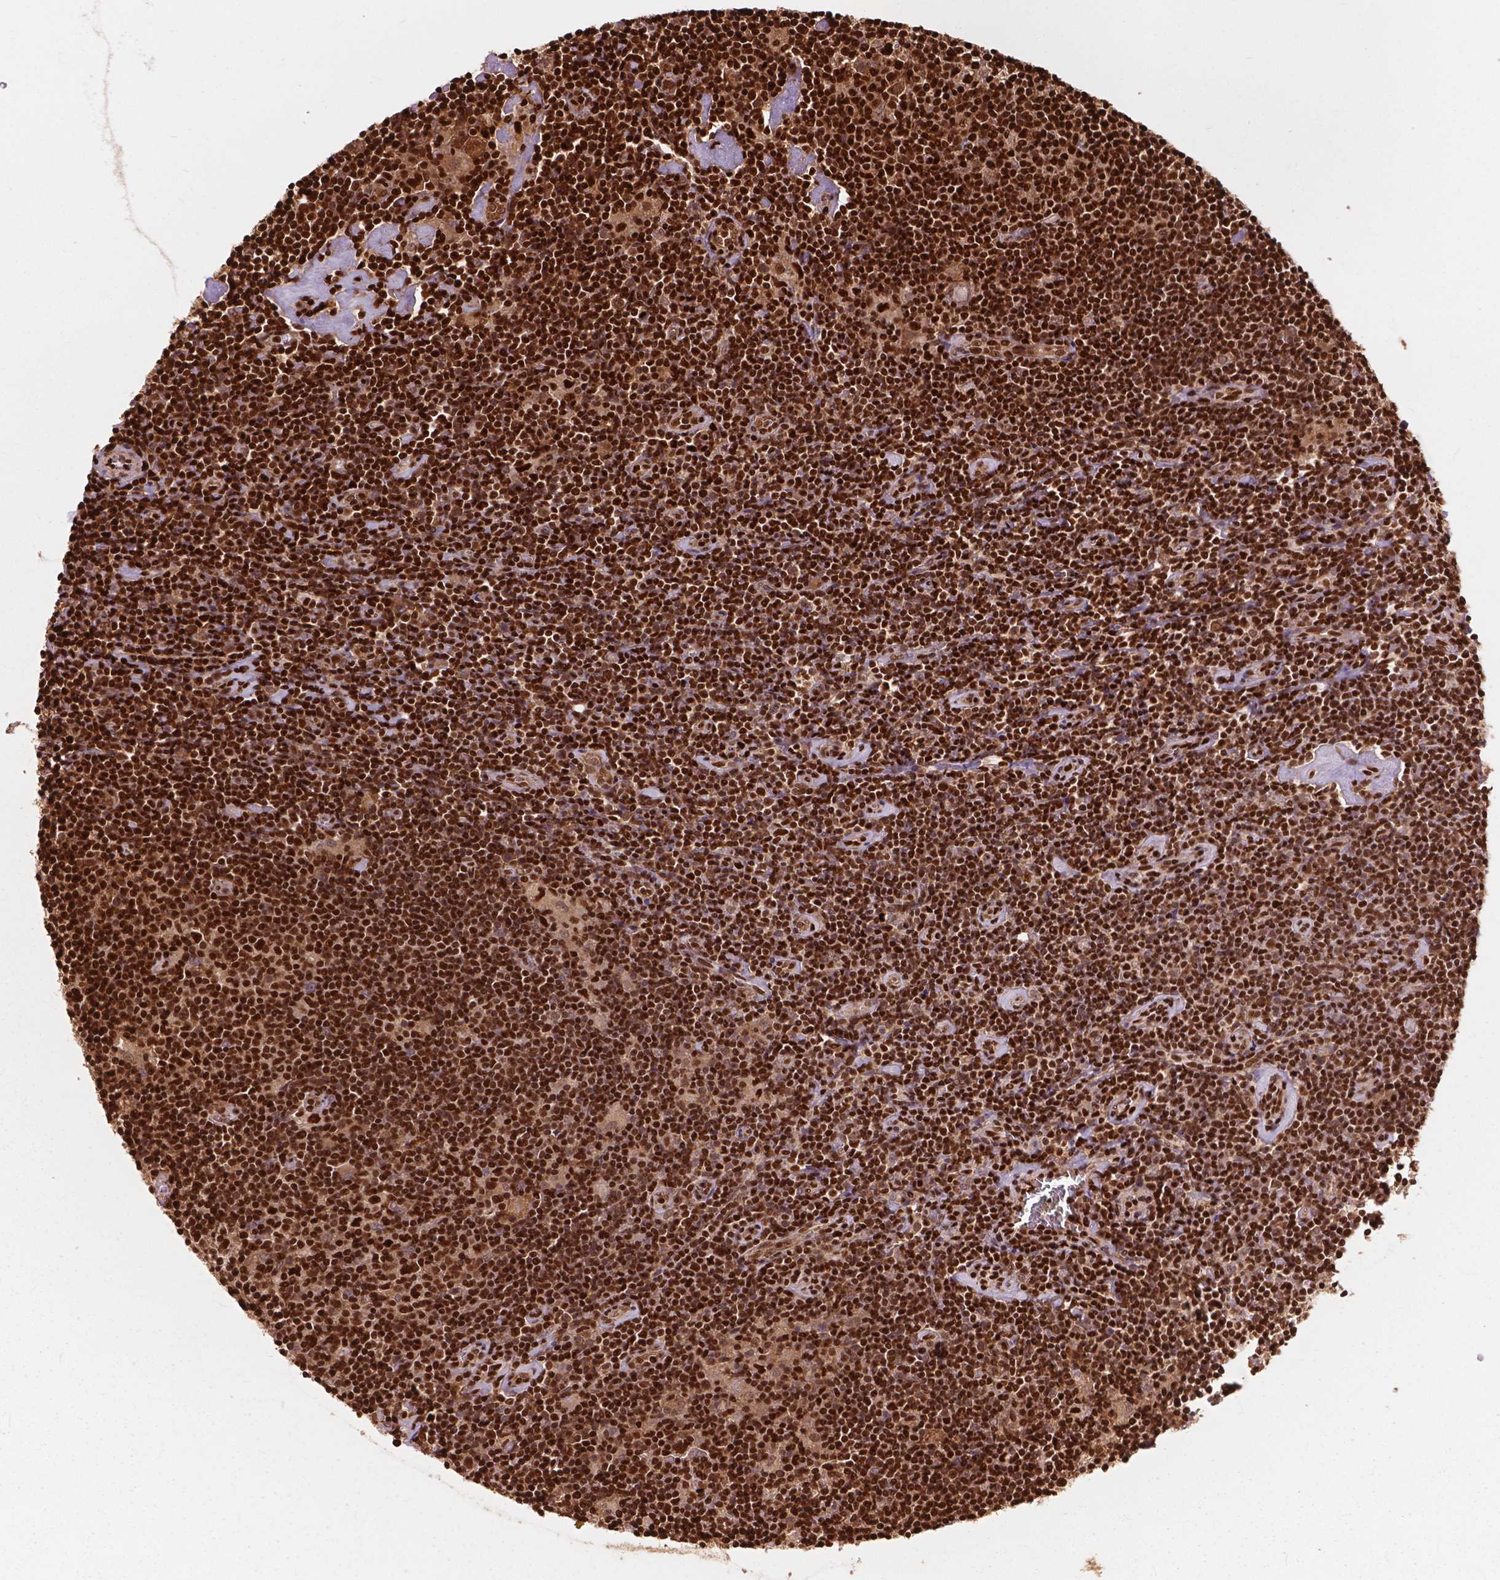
{"staining": {"intensity": "strong", "quantity": ">75%", "location": "nuclear"}, "tissue": "lymphoma", "cell_type": "Tumor cells", "image_type": "cancer", "snomed": [{"axis": "morphology", "description": "Hodgkin's disease, NOS"}, {"axis": "topography", "description": "Lymph node"}], "caption": "A photomicrograph of human Hodgkin's disease stained for a protein exhibits strong nuclear brown staining in tumor cells. (brown staining indicates protein expression, while blue staining denotes nuclei).", "gene": "ANP32B", "patient": {"sex": "male", "age": 40}}